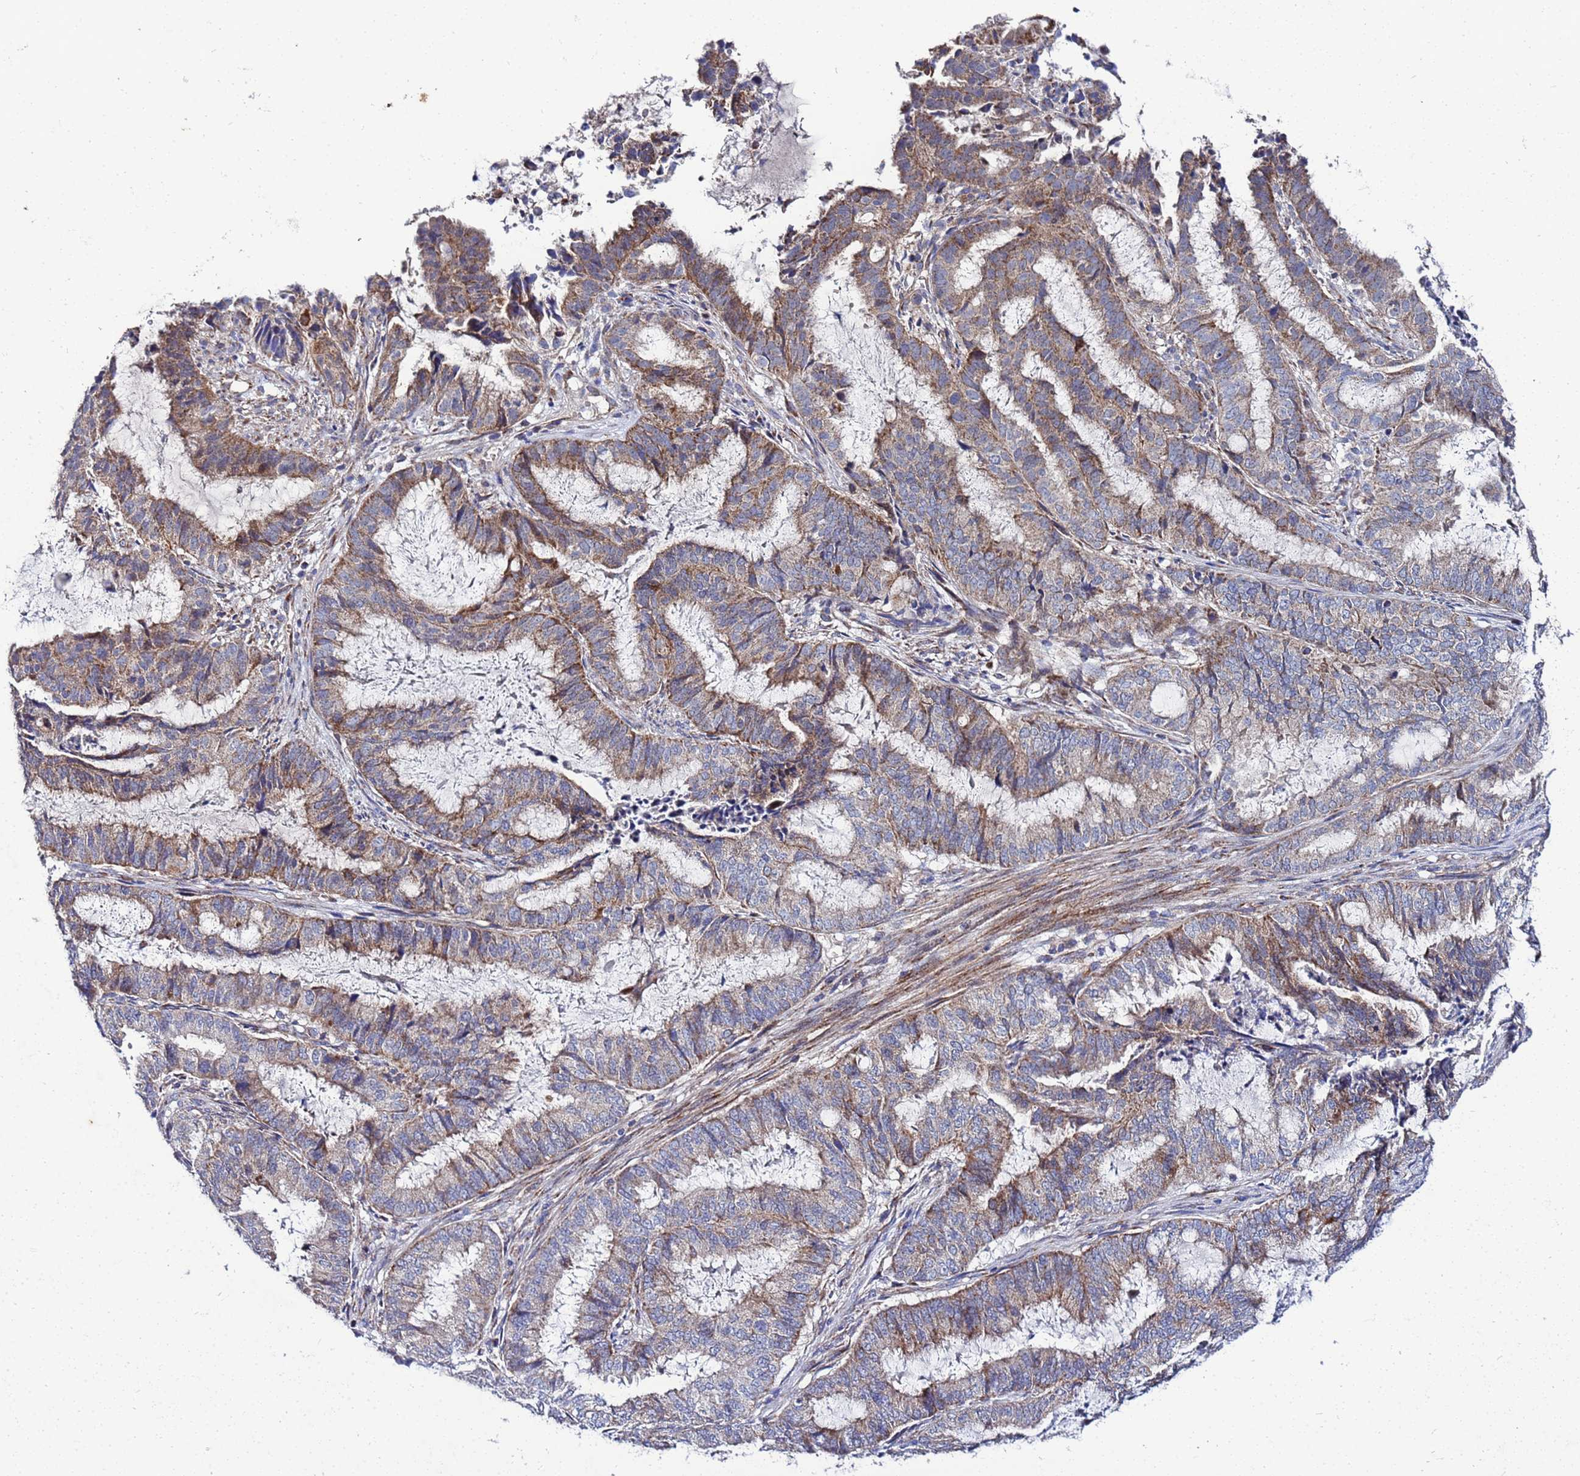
{"staining": {"intensity": "moderate", "quantity": "25%-75%", "location": "cytoplasmic/membranous"}, "tissue": "endometrial cancer", "cell_type": "Tumor cells", "image_type": "cancer", "snomed": [{"axis": "morphology", "description": "Adenocarcinoma, NOS"}, {"axis": "topography", "description": "Endometrium"}], "caption": "DAB (3,3'-diaminobenzidine) immunohistochemical staining of endometrial cancer exhibits moderate cytoplasmic/membranous protein positivity in approximately 25%-75% of tumor cells. The staining was performed using DAB, with brown indicating positive protein expression. Nuclei are stained blue with hematoxylin.", "gene": "FAHD2A", "patient": {"sex": "female", "age": 51}}